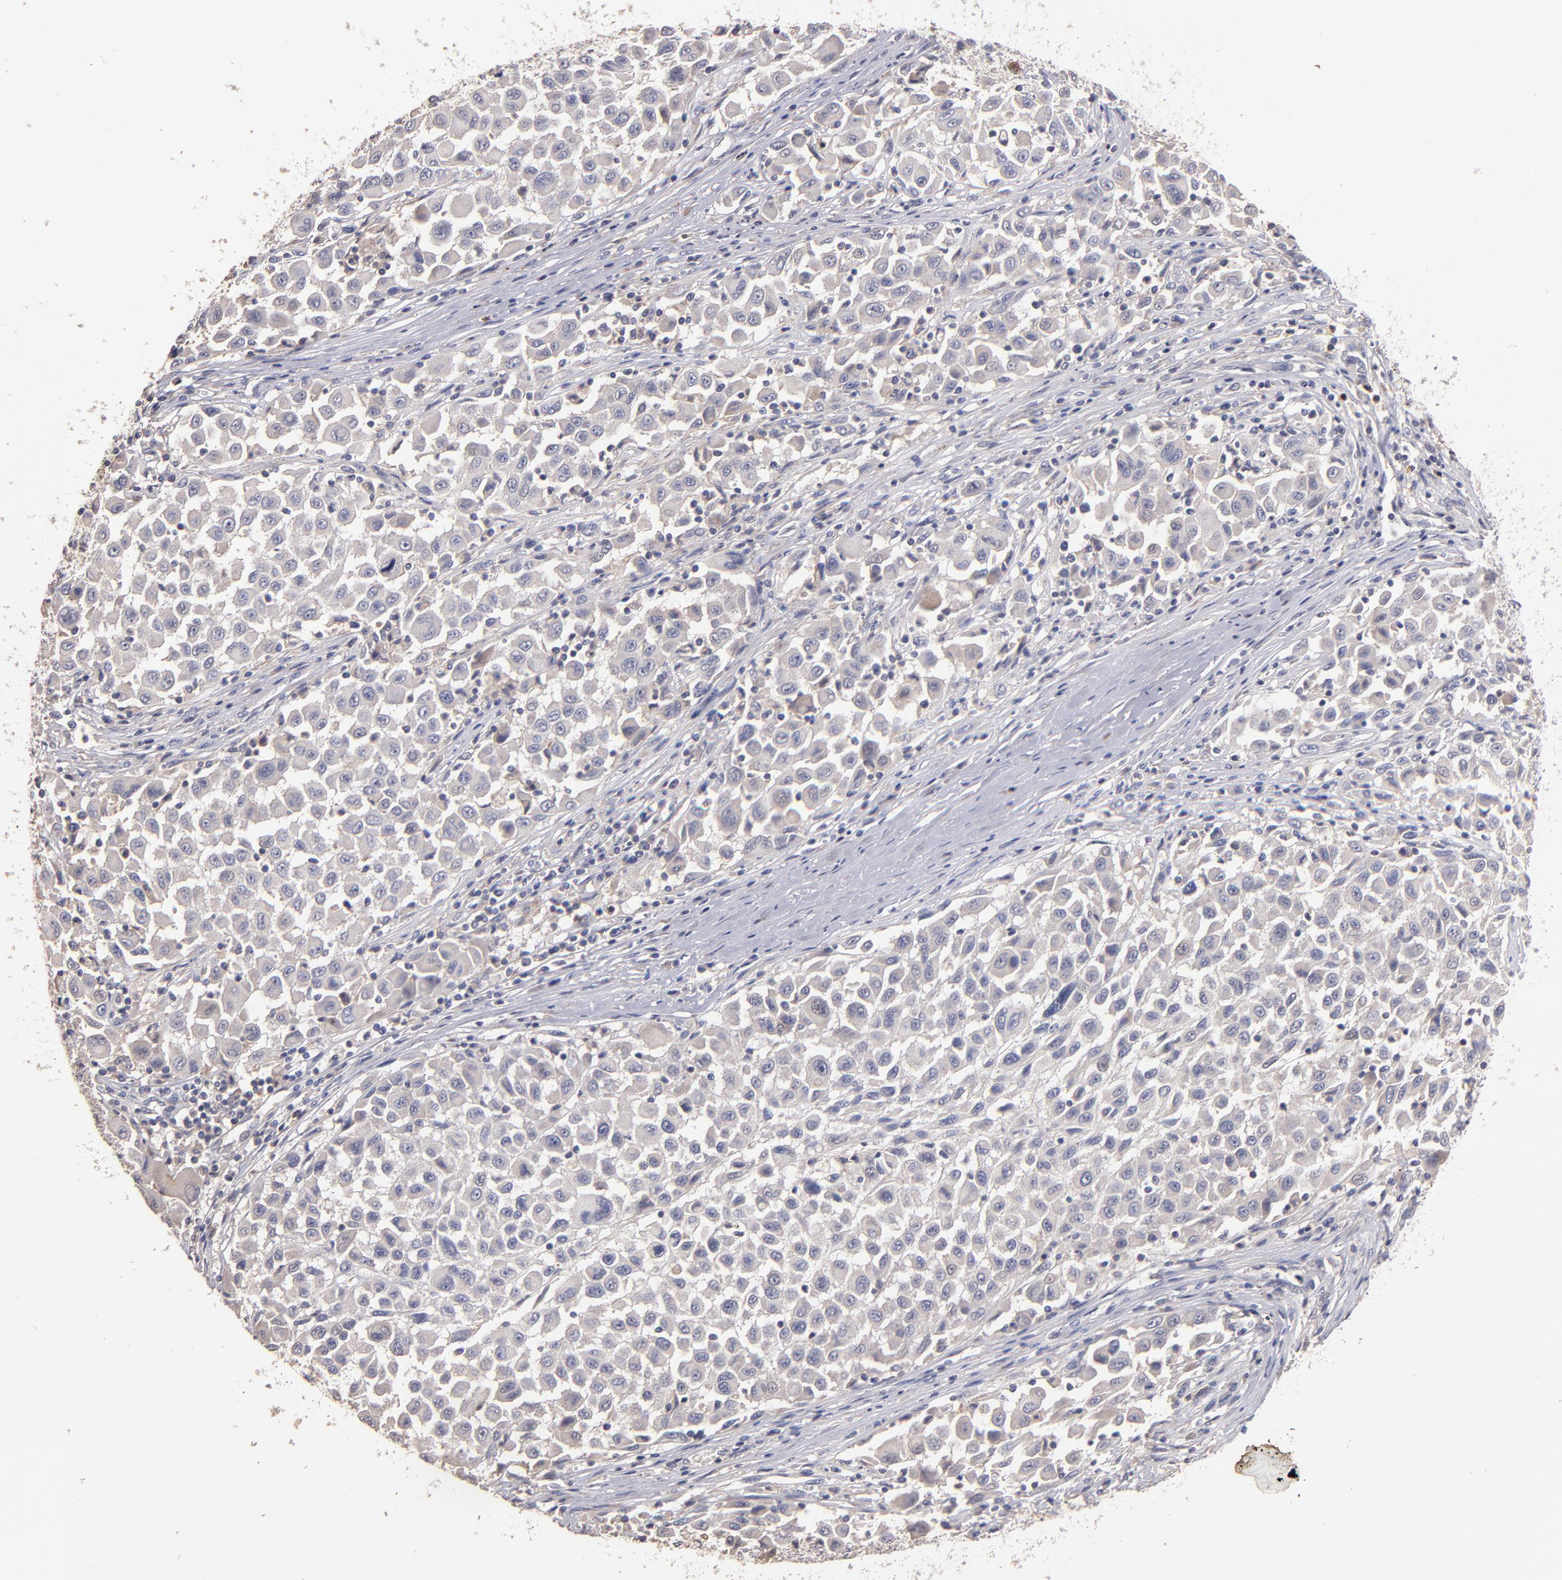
{"staining": {"intensity": "weak", "quantity": "<25%", "location": "cytoplasmic/membranous"}, "tissue": "melanoma", "cell_type": "Tumor cells", "image_type": "cancer", "snomed": [{"axis": "morphology", "description": "Malignant melanoma, Metastatic site"}, {"axis": "topography", "description": "Lymph node"}], "caption": "Tumor cells show no significant protein expression in melanoma.", "gene": "MAGEE1", "patient": {"sex": "male", "age": 61}}